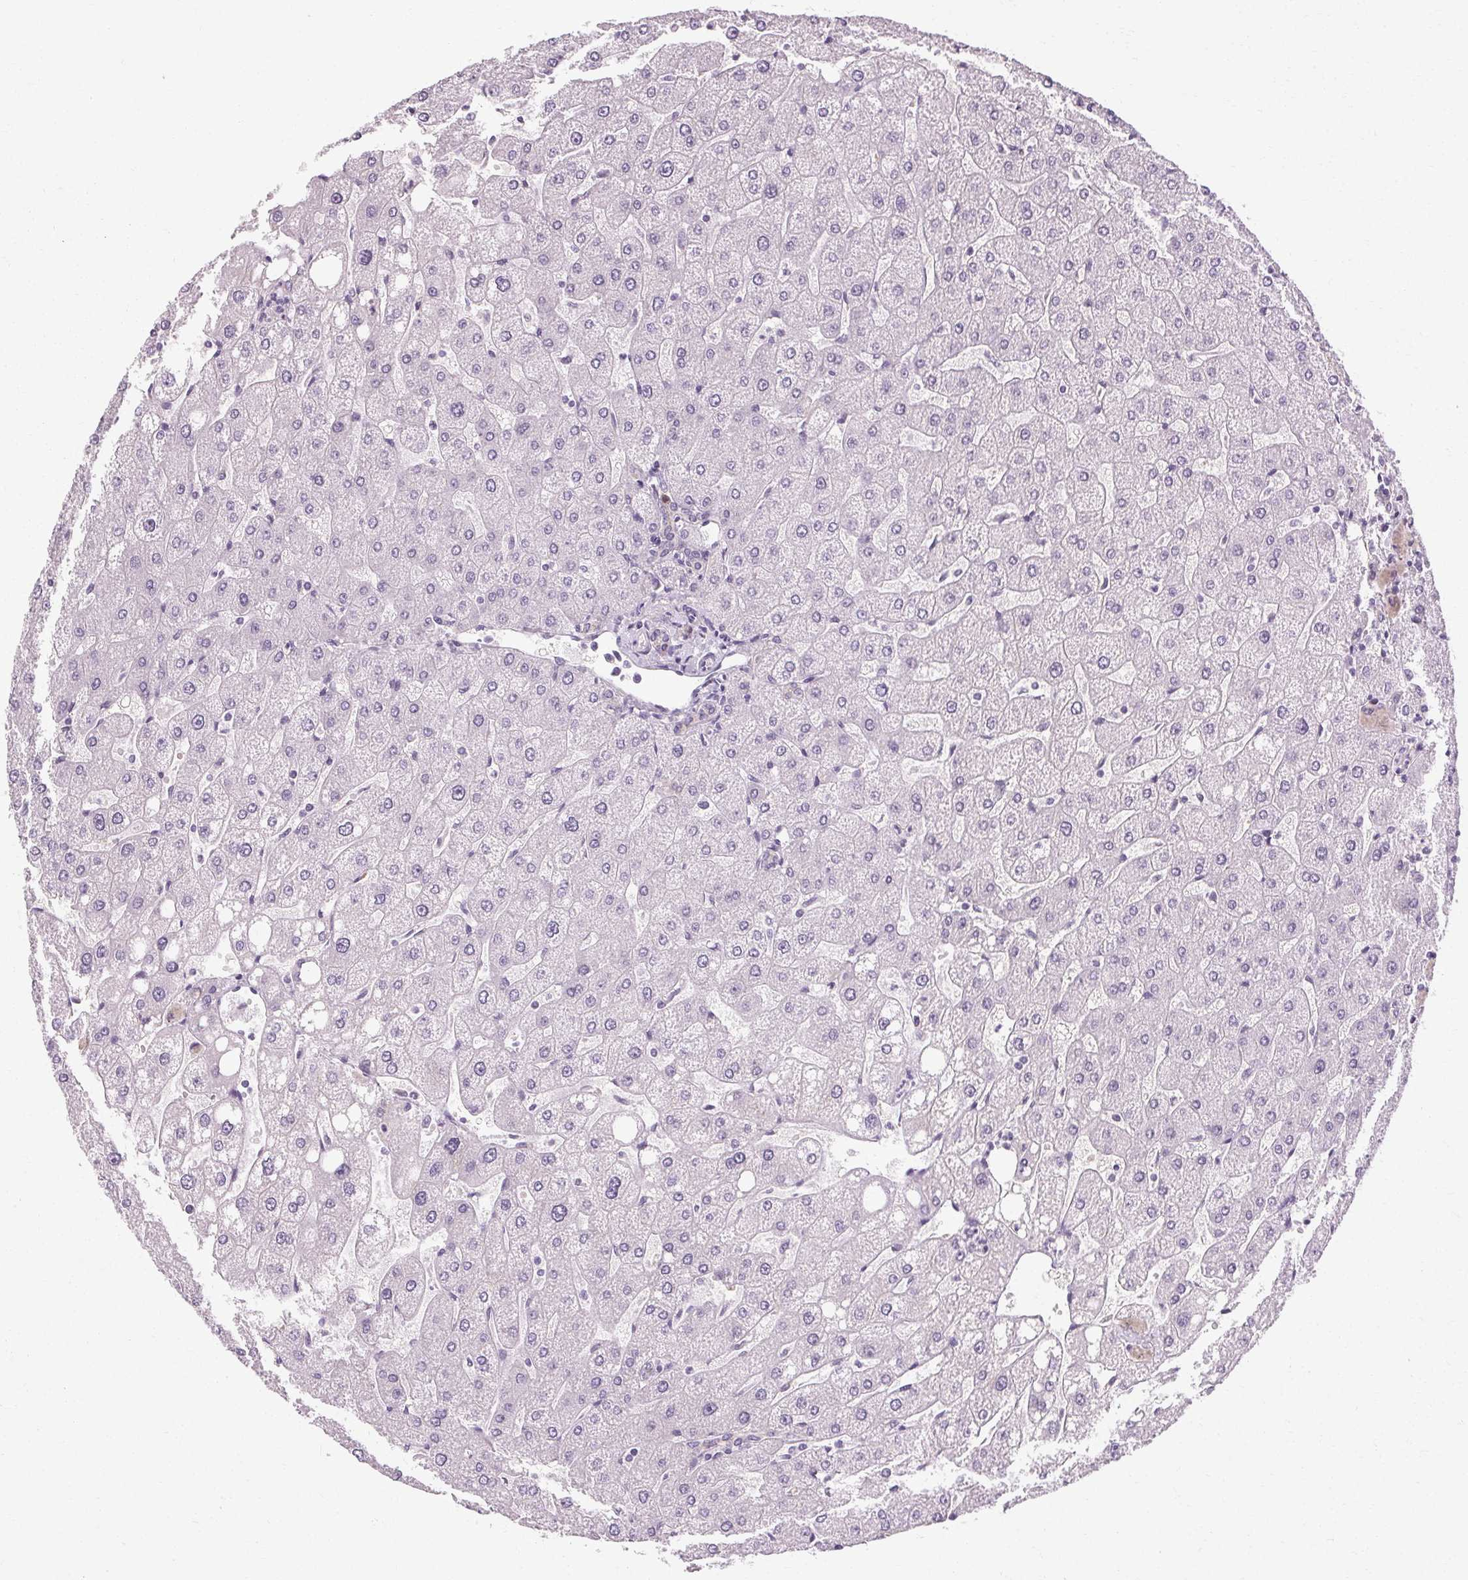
{"staining": {"intensity": "negative", "quantity": "none", "location": "none"}, "tissue": "liver", "cell_type": "Cholangiocytes", "image_type": "normal", "snomed": [{"axis": "morphology", "description": "Normal tissue, NOS"}, {"axis": "topography", "description": "Liver"}], "caption": "Immunohistochemistry photomicrograph of unremarkable liver: liver stained with DAB demonstrates no significant protein positivity in cholangiocytes. (DAB (3,3'-diaminobenzidine) immunohistochemistry visualized using brightfield microscopy, high magnification).", "gene": "POMC", "patient": {"sex": "male", "age": 67}}